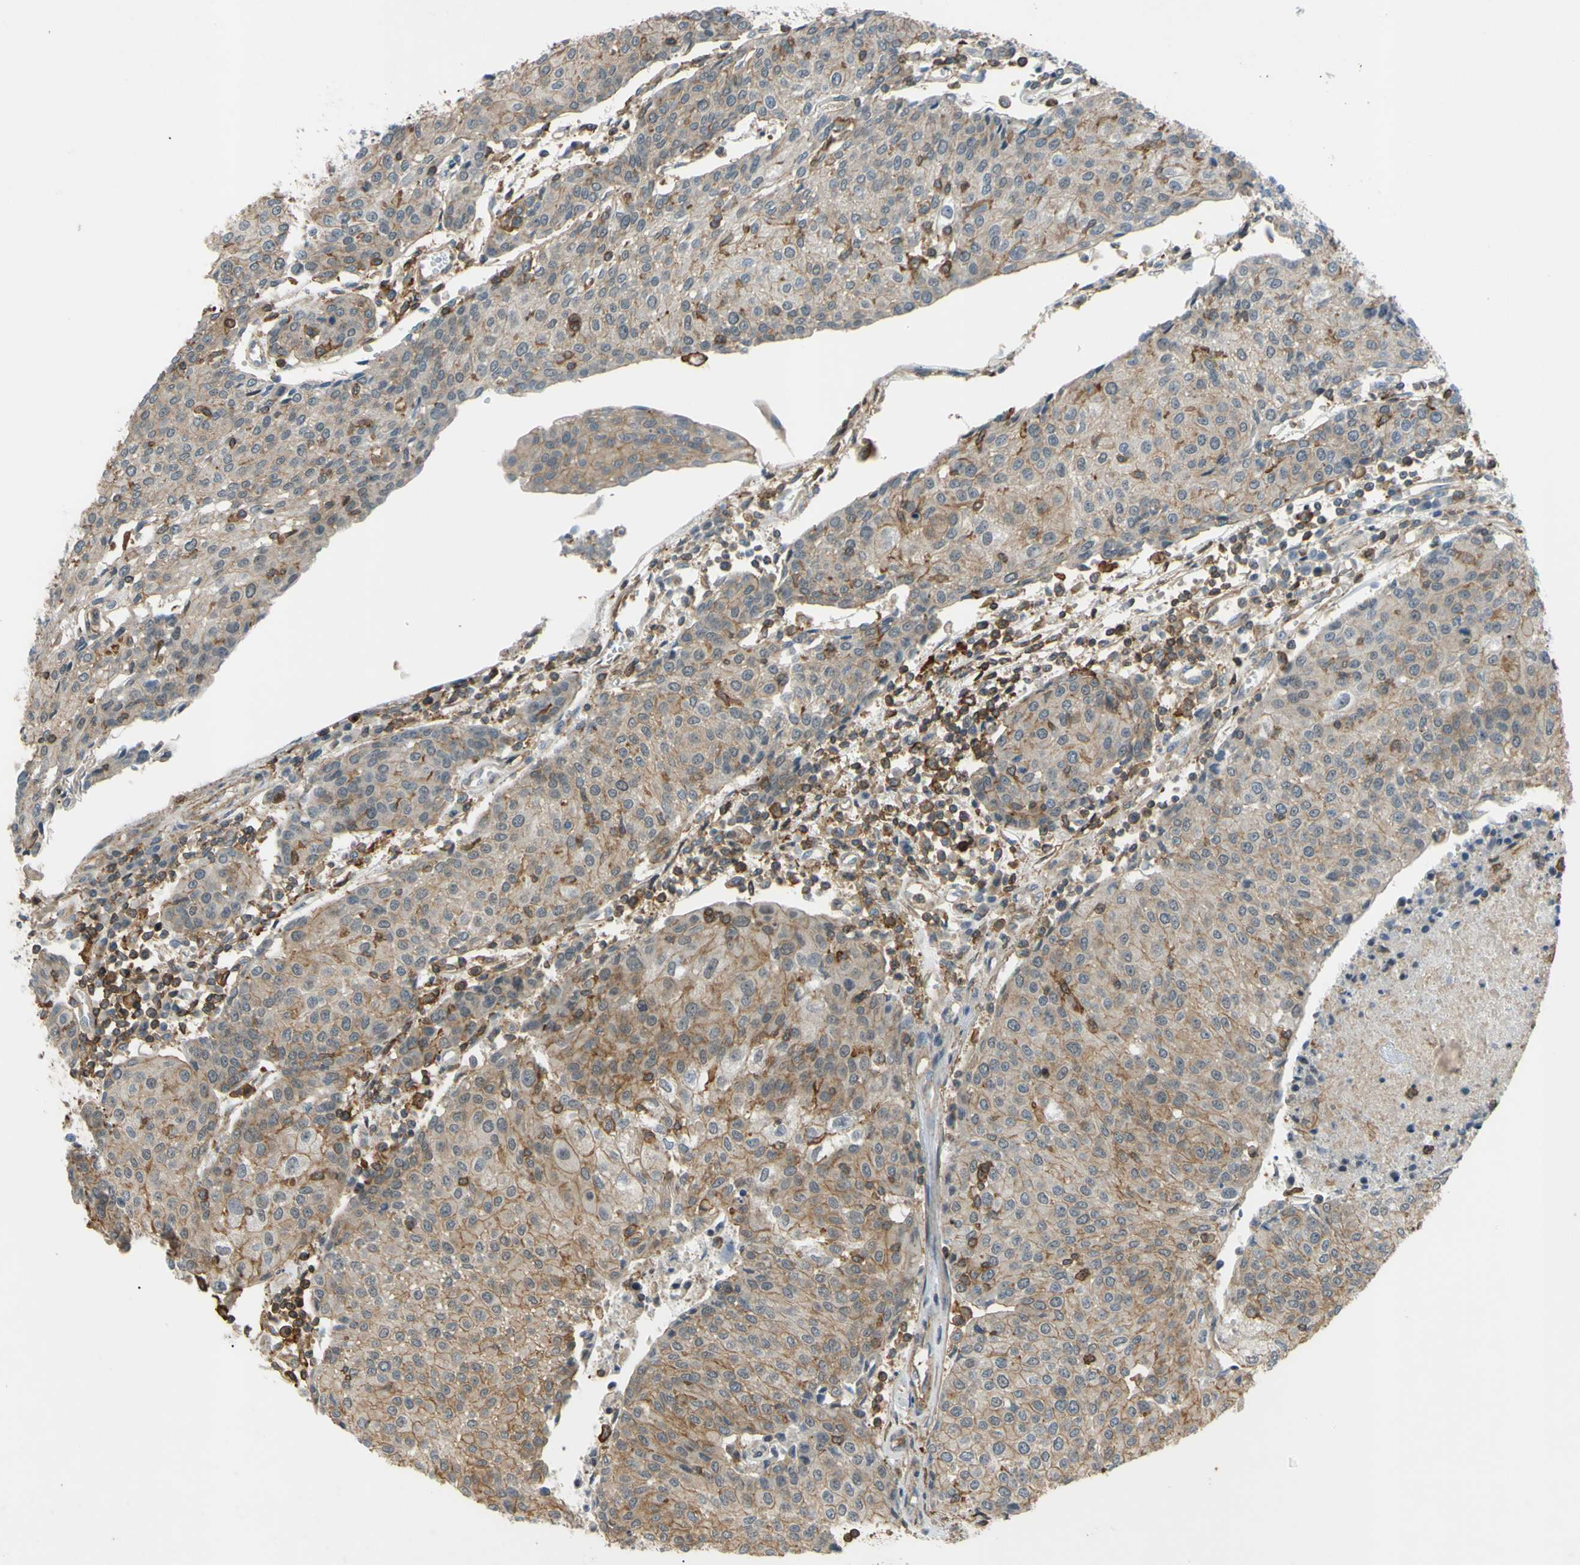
{"staining": {"intensity": "moderate", "quantity": "25%-75%", "location": "cytoplasmic/membranous"}, "tissue": "urothelial cancer", "cell_type": "Tumor cells", "image_type": "cancer", "snomed": [{"axis": "morphology", "description": "Urothelial carcinoma, High grade"}, {"axis": "topography", "description": "Urinary bladder"}], "caption": "Brown immunohistochemical staining in human urothelial carcinoma (high-grade) displays moderate cytoplasmic/membranous expression in approximately 25%-75% of tumor cells. The staining was performed using DAB (3,3'-diaminobenzidine) to visualize the protein expression in brown, while the nuclei were stained in blue with hematoxylin (Magnification: 20x).", "gene": "ADD3", "patient": {"sex": "female", "age": 85}}